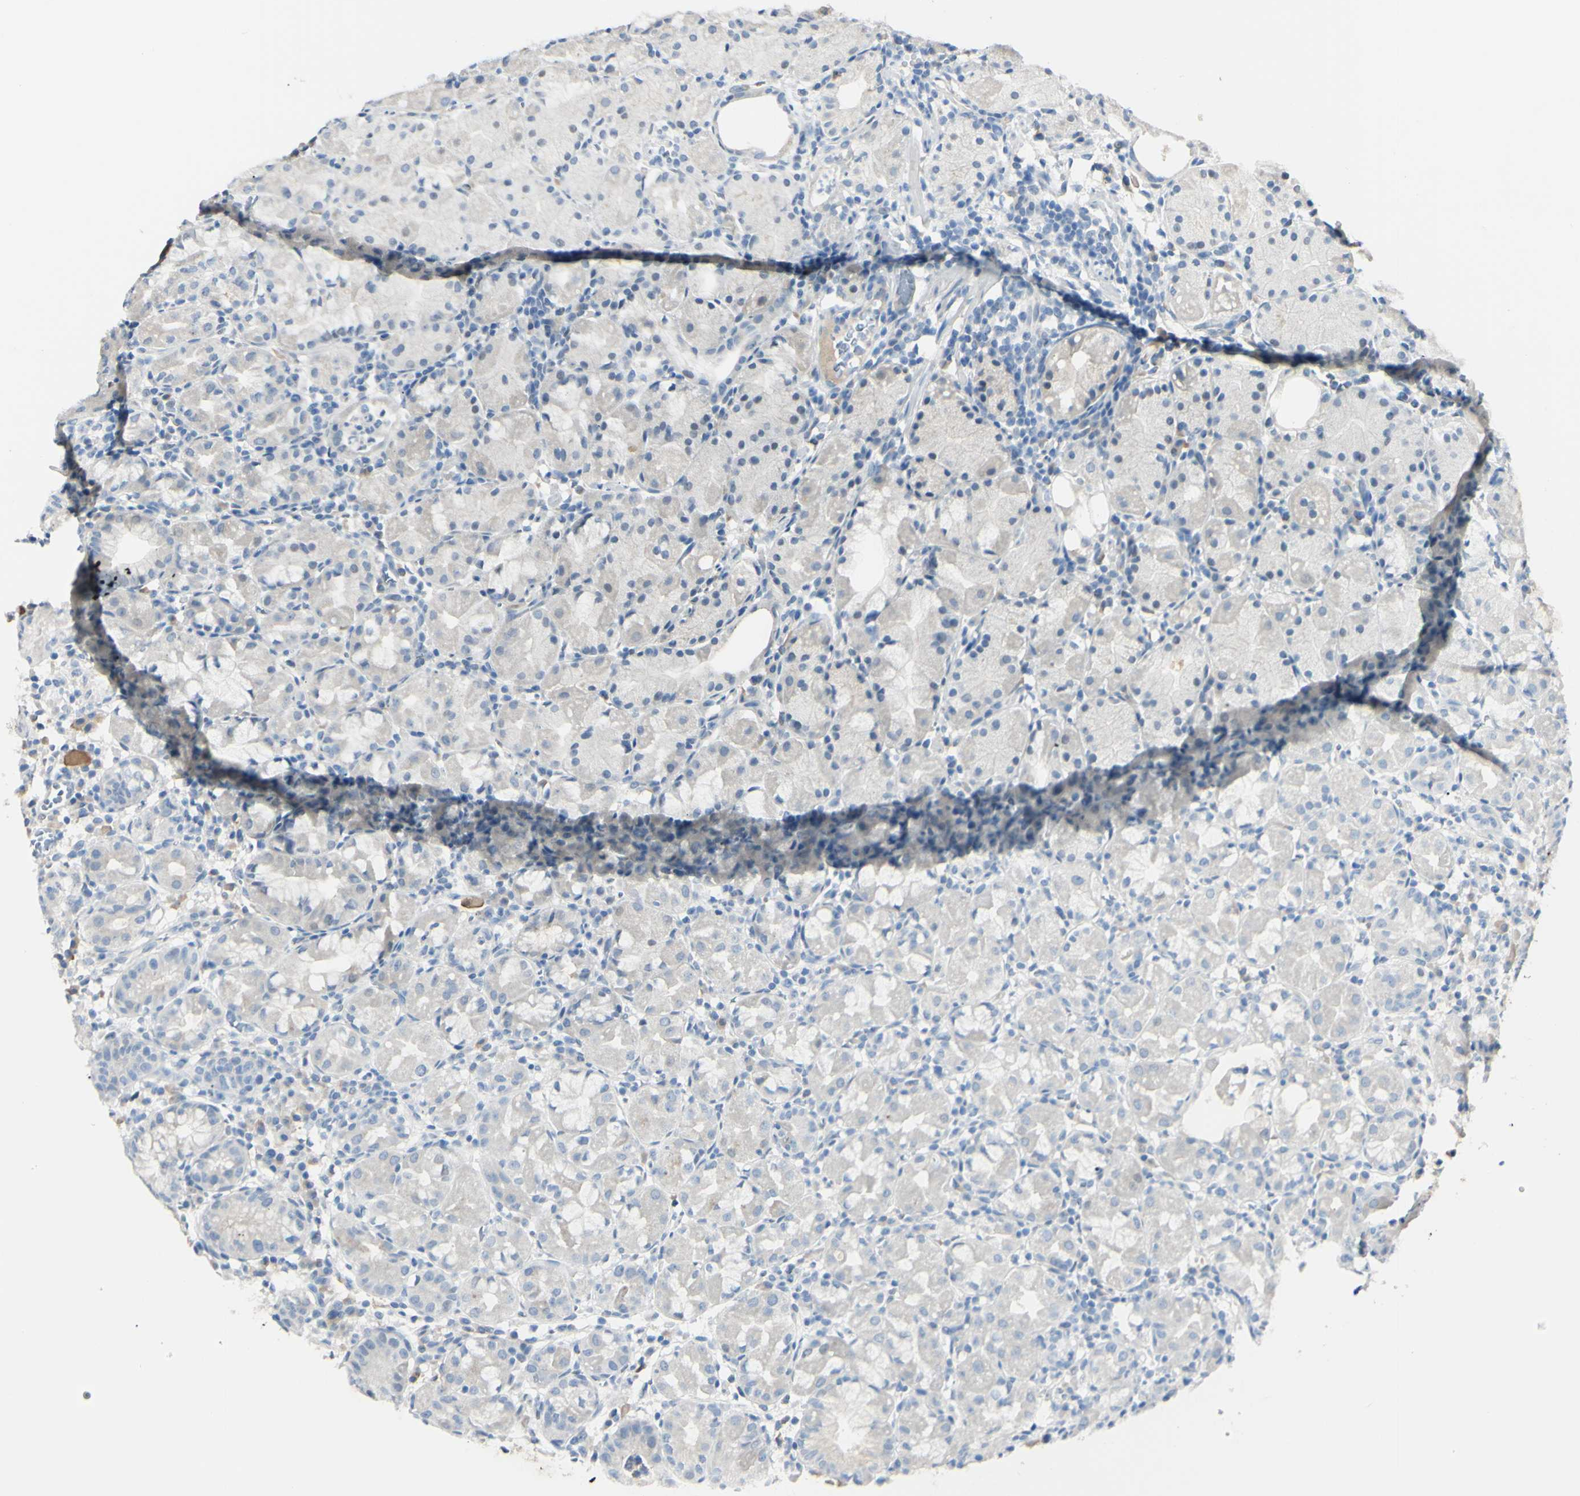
{"staining": {"intensity": "negative", "quantity": "none", "location": "none"}, "tissue": "stomach", "cell_type": "Glandular cells", "image_type": "normal", "snomed": [{"axis": "morphology", "description": "Normal tissue, NOS"}, {"axis": "topography", "description": "Stomach"}, {"axis": "topography", "description": "Stomach, lower"}], "caption": "DAB immunohistochemical staining of unremarkable stomach demonstrates no significant staining in glandular cells.", "gene": "FOLH1", "patient": {"sex": "female", "age": 75}}